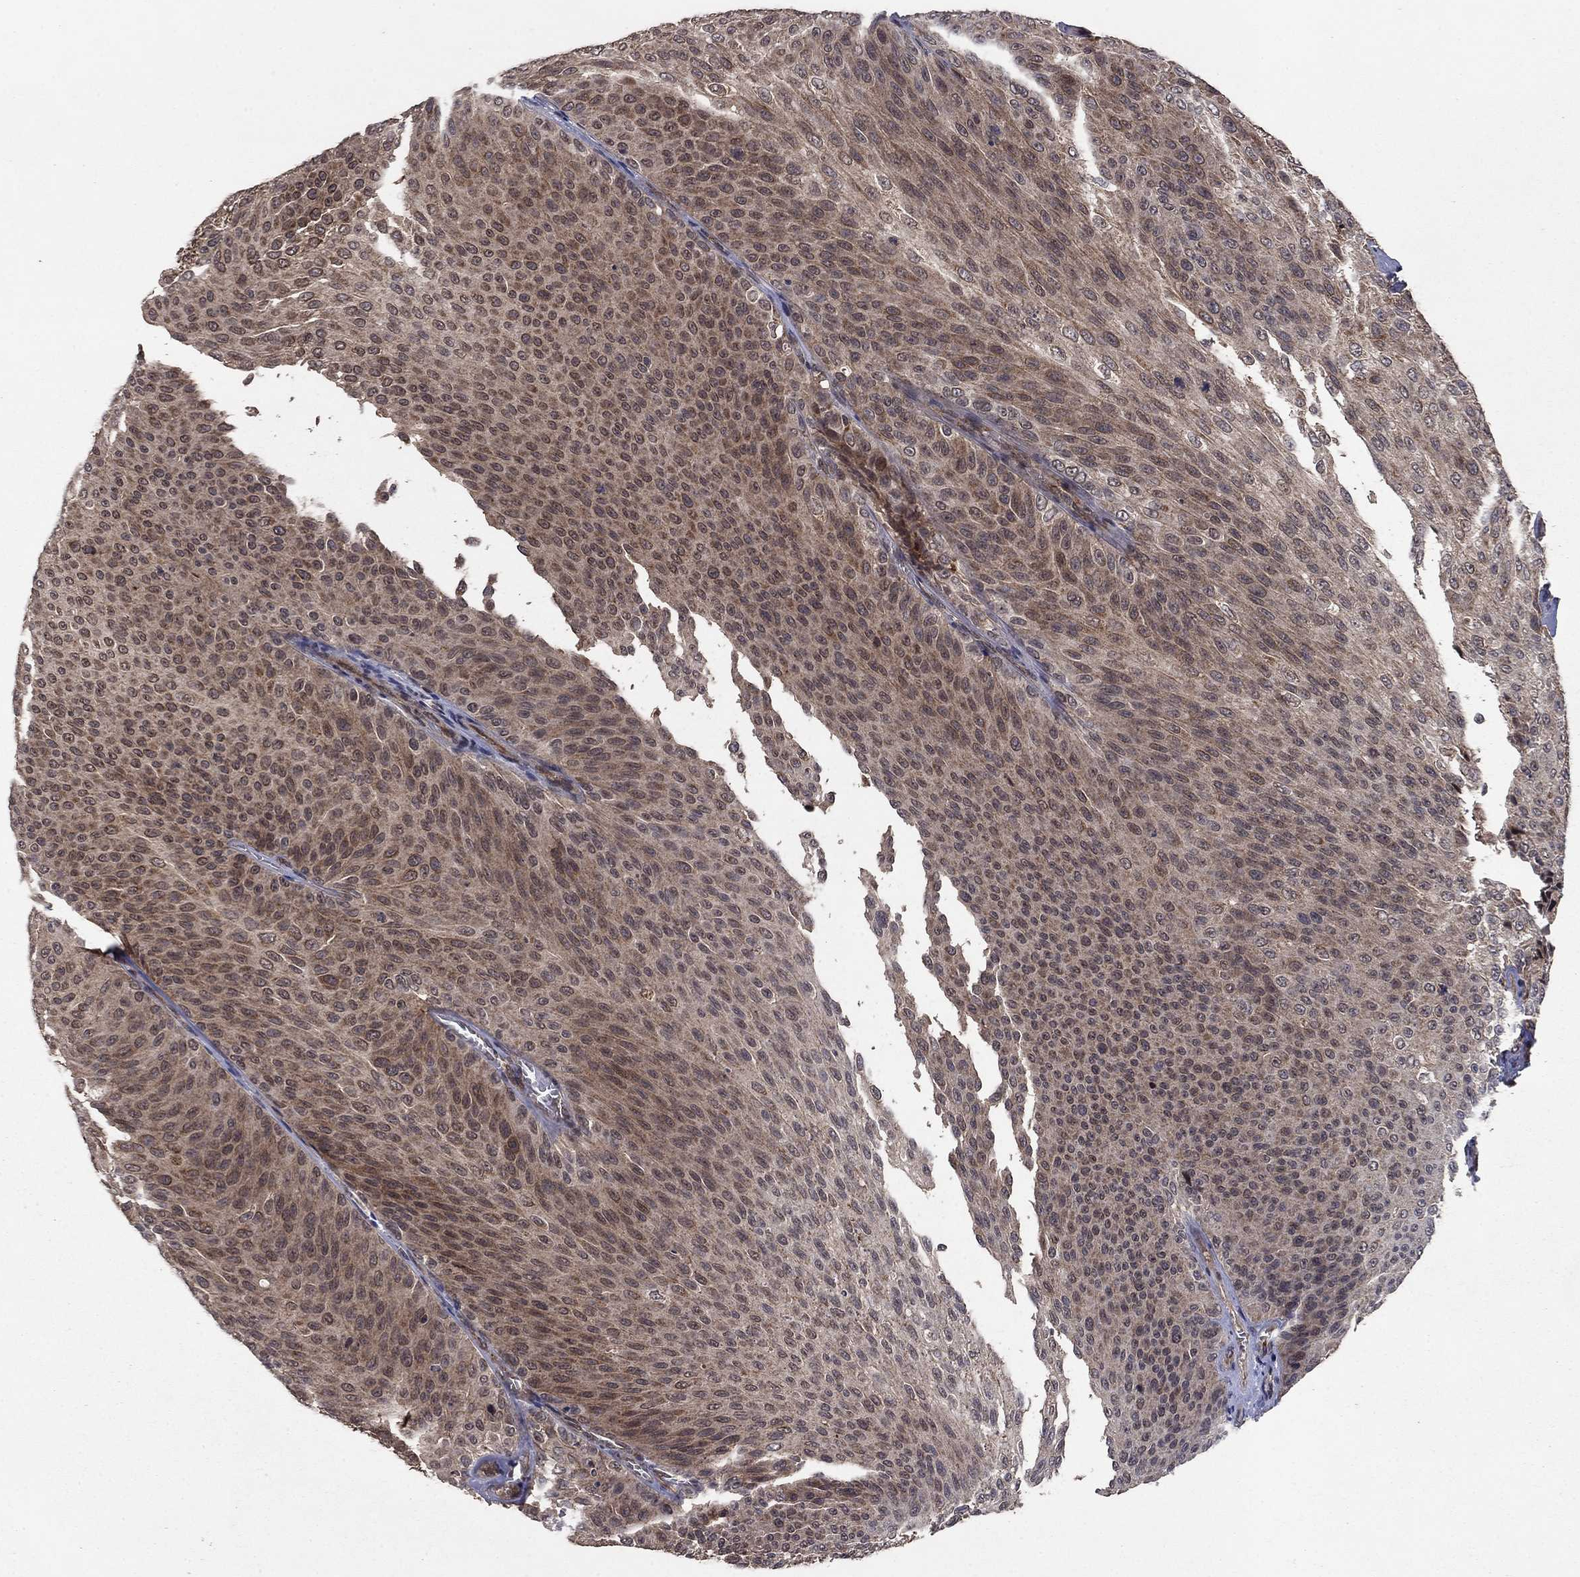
{"staining": {"intensity": "moderate", "quantity": "25%-75%", "location": "cytoplasmic/membranous"}, "tissue": "urothelial cancer", "cell_type": "Tumor cells", "image_type": "cancer", "snomed": [{"axis": "morphology", "description": "Urothelial carcinoma, Low grade"}, {"axis": "topography", "description": "Ureter, NOS"}, {"axis": "topography", "description": "Urinary bladder"}], "caption": "Protein expression analysis of low-grade urothelial carcinoma displays moderate cytoplasmic/membranous expression in about 25%-75% of tumor cells. The staining was performed using DAB to visualize the protein expression in brown, while the nuclei were stained in blue with hematoxylin (Magnification: 20x).", "gene": "DHRS1", "patient": {"sex": "male", "age": 78}}